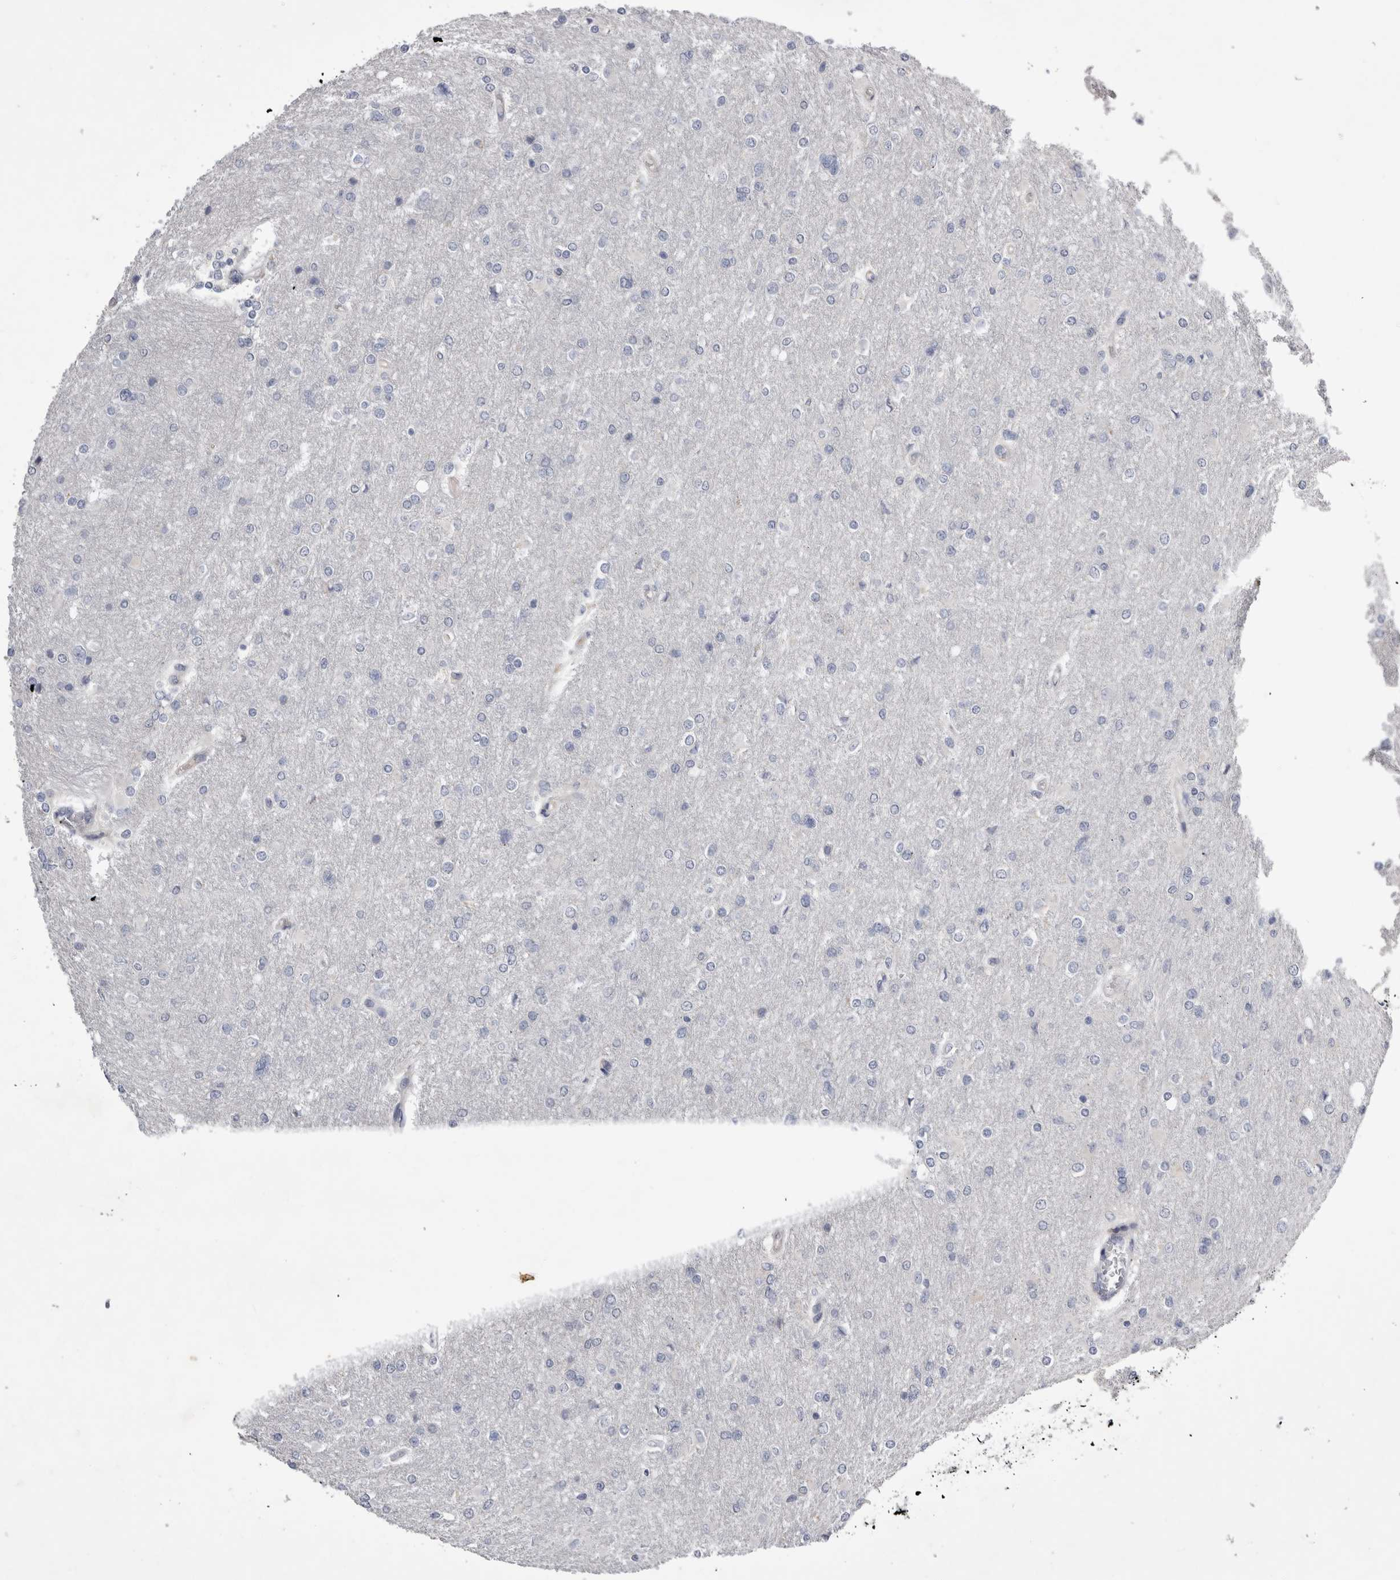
{"staining": {"intensity": "negative", "quantity": "none", "location": "none"}, "tissue": "glioma", "cell_type": "Tumor cells", "image_type": "cancer", "snomed": [{"axis": "morphology", "description": "Glioma, malignant, High grade"}, {"axis": "topography", "description": "Cerebral cortex"}], "caption": "A photomicrograph of human glioma is negative for staining in tumor cells. The staining was performed using DAB to visualize the protein expression in brown, while the nuclei were stained in blue with hematoxylin (Magnification: 20x).", "gene": "STRADB", "patient": {"sex": "female", "age": 36}}